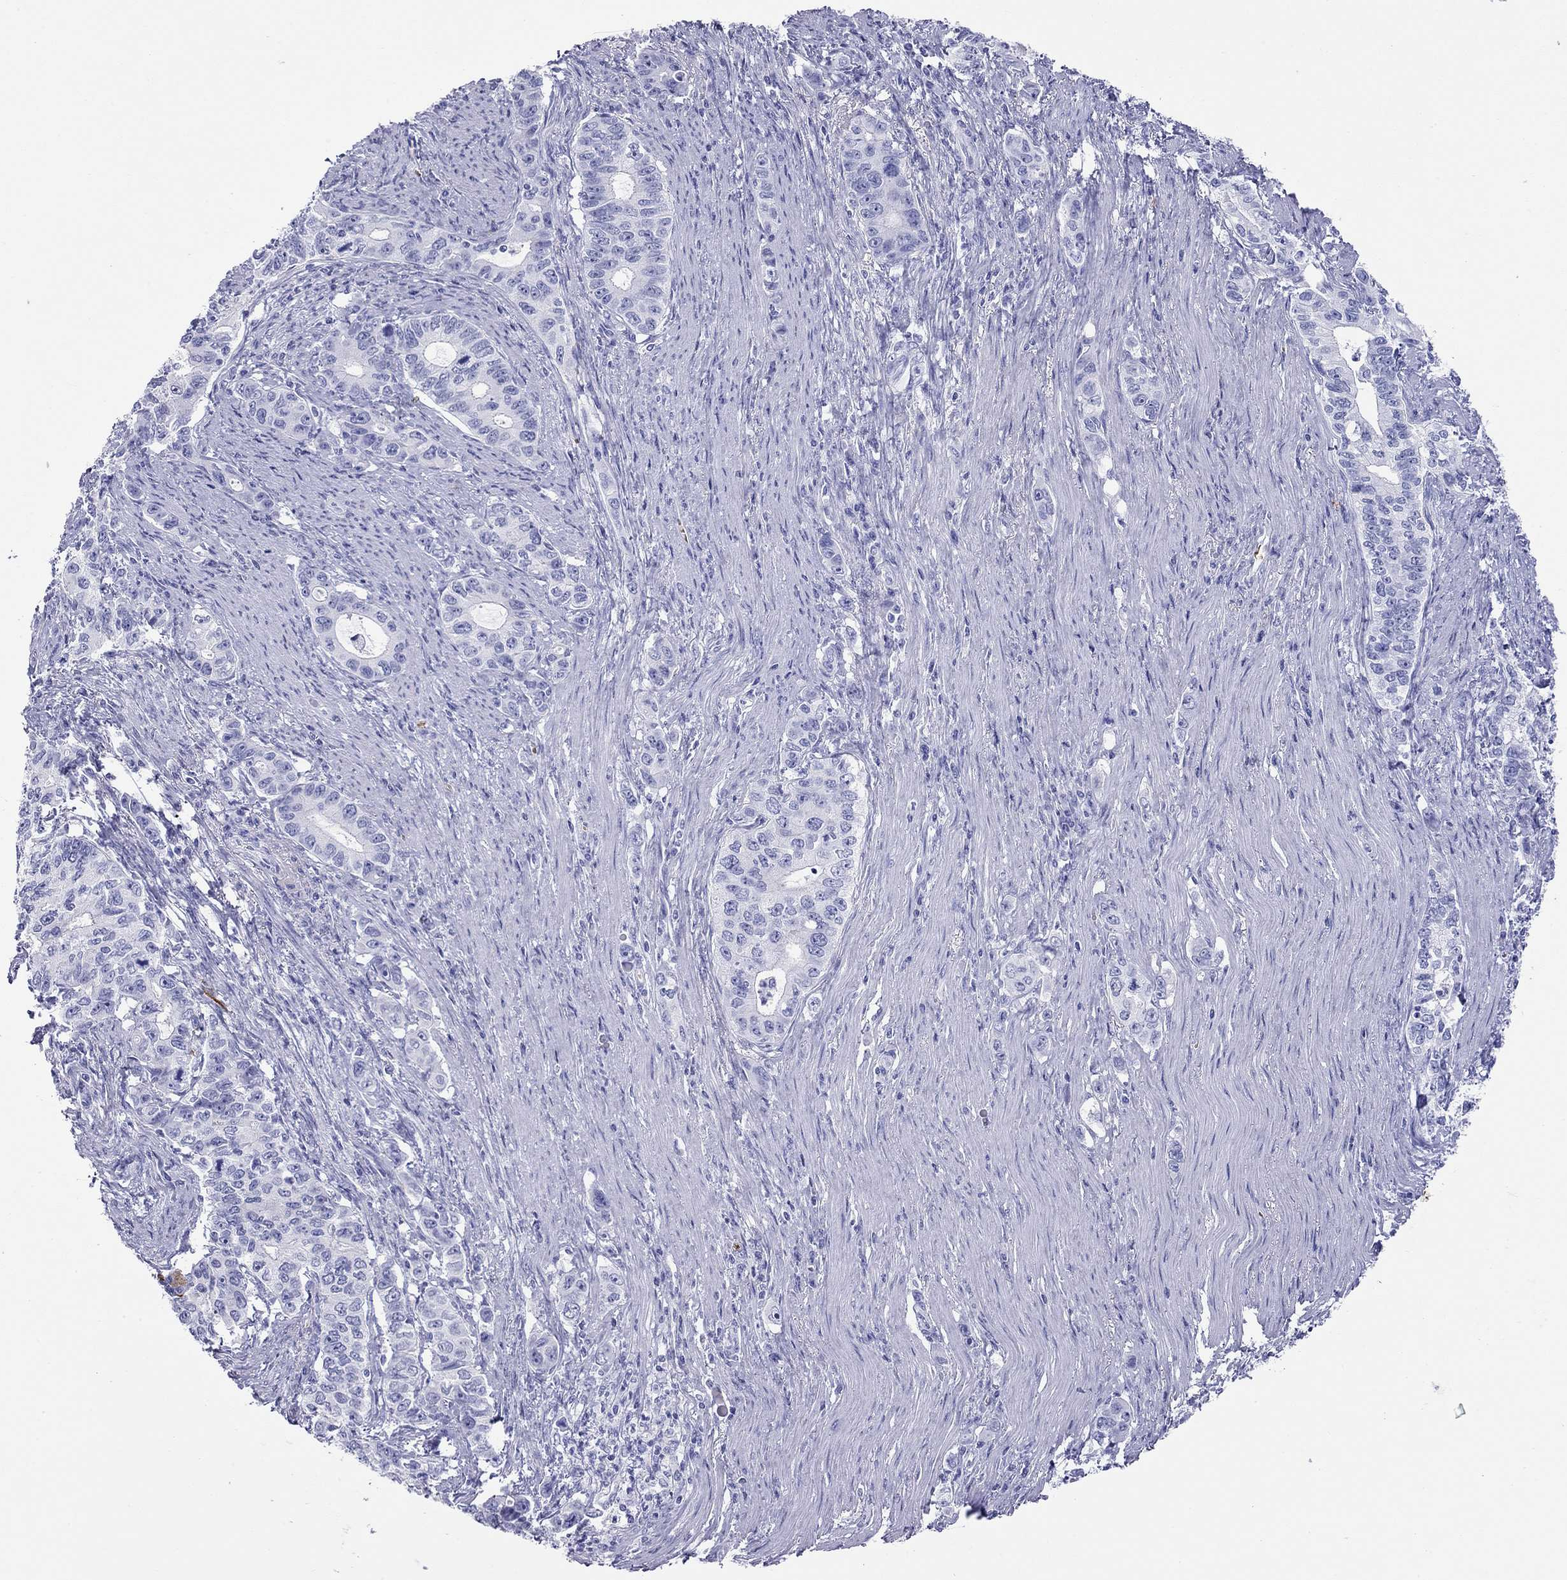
{"staining": {"intensity": "negative", "quantity": "none", "location": "none"}, "tissue": "stomach cancer", "cell_type": "Tumor cells", "image_type": "cancer", "snomed": [{"axis": "morphology", "description": "Adenocarcinoma, NOS"}, {"axis": "topography", "description": "Stomach, lower"}], "caption": "Adenocarcinoma (stomach) was stained to show a protein in brown. There is no significant expression in tumor cells.", "gene": "PTPRN", "patient": {"sex": "female", "age": 72}}